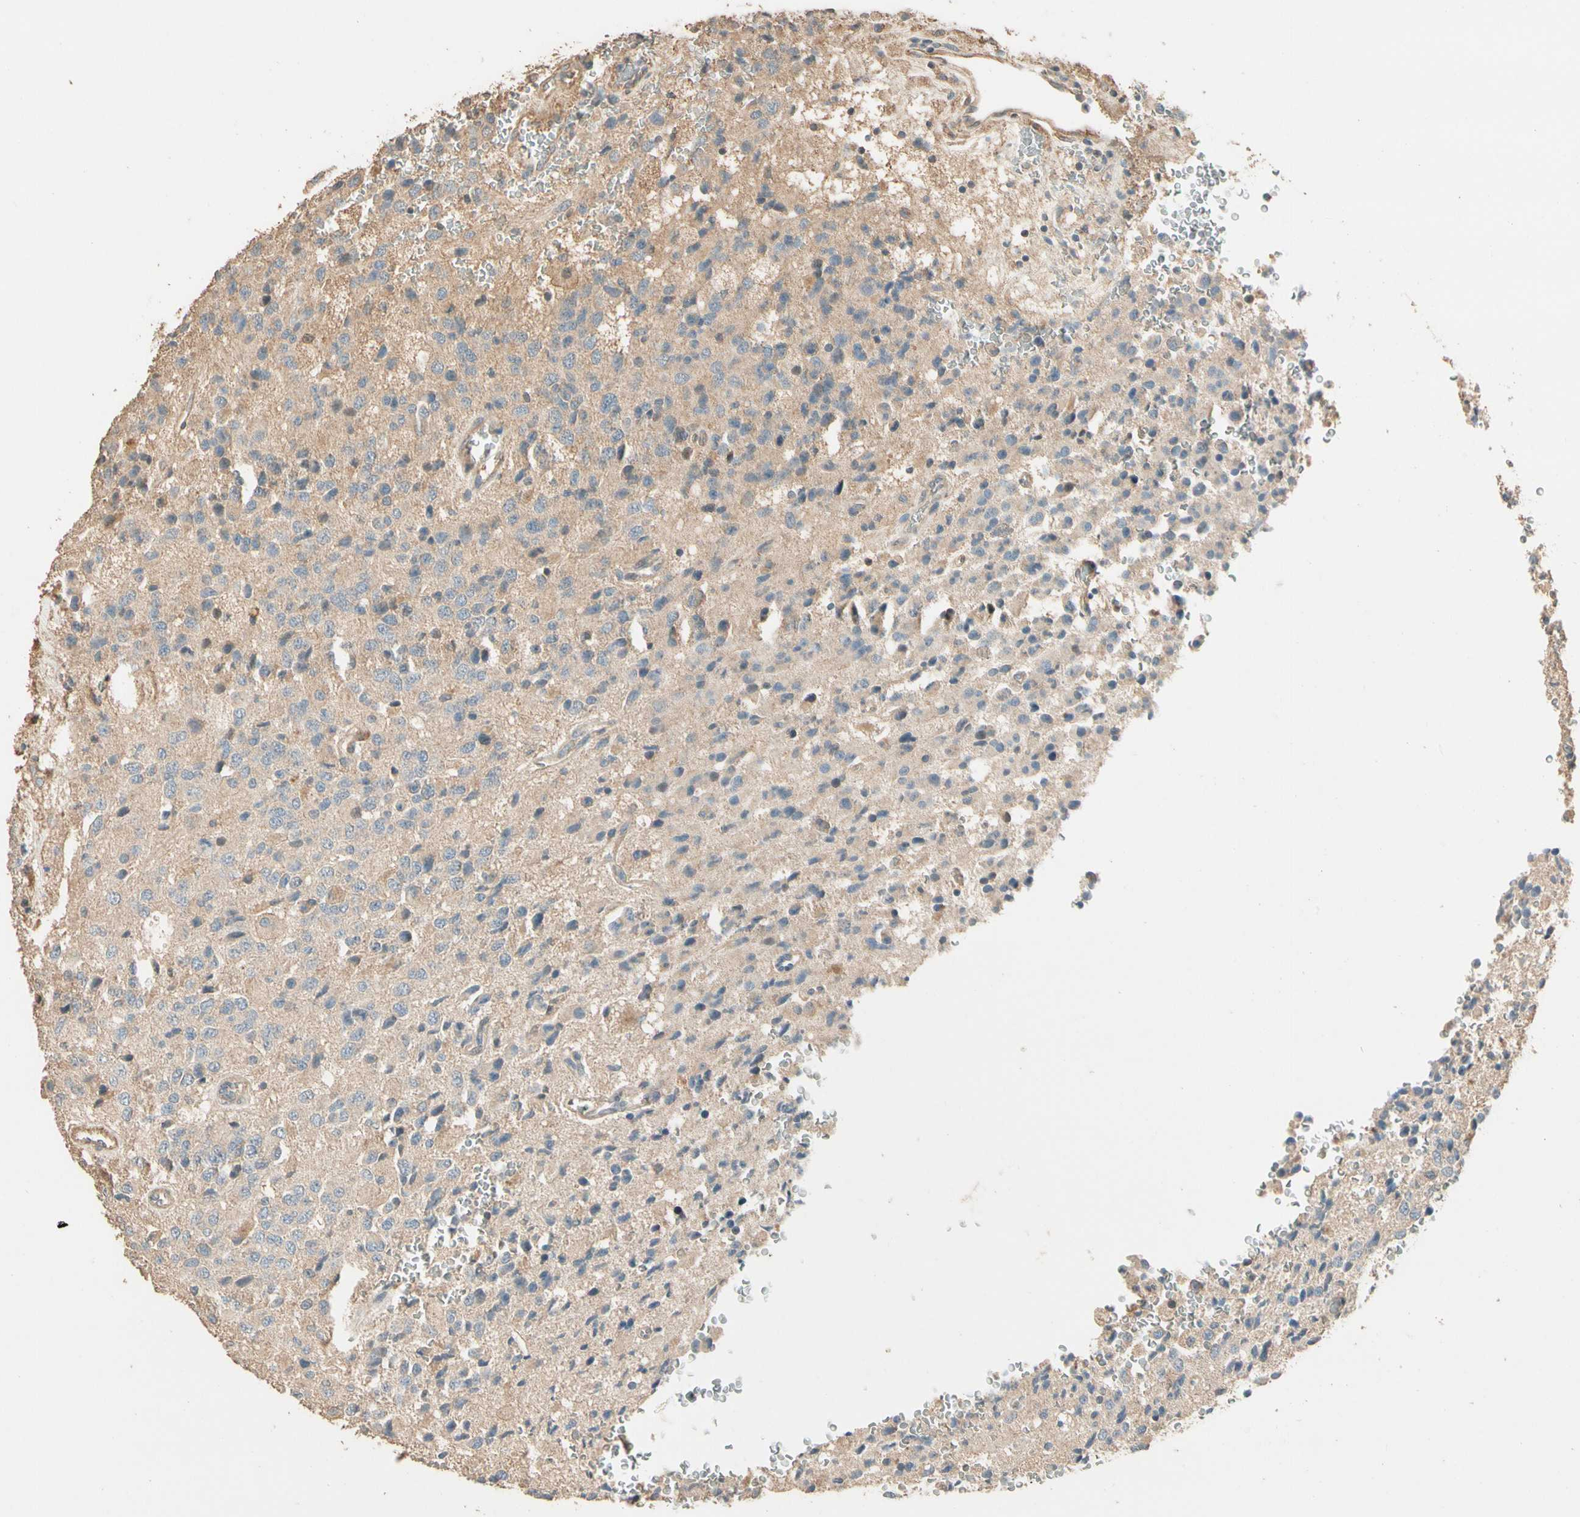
{"staining": {"intensity": "weak", "quantity": "25%-75%", "location": "cytoplasmic/membranous"}, "tissue": "glioma", "cell_type": "Tumor cells", "image_type": "cancer", "snomed": [{"axis": "morphology", "description": "Glioma, malignant, High grade"}, {"axis": "topography", "description": "pancreas cauda"}], "caption": "Malignant glioma (high-grade) tissue reveals weak cytoplasmic/membranous positivity in about 25%-75% of tumor cells The protein is stained brown, and the nuclei are stained in blue (DAB IHC with brightfield microscopy, high magnification).", "gene": "CDH6", "patient": {"sex": "male", "age": 60}}